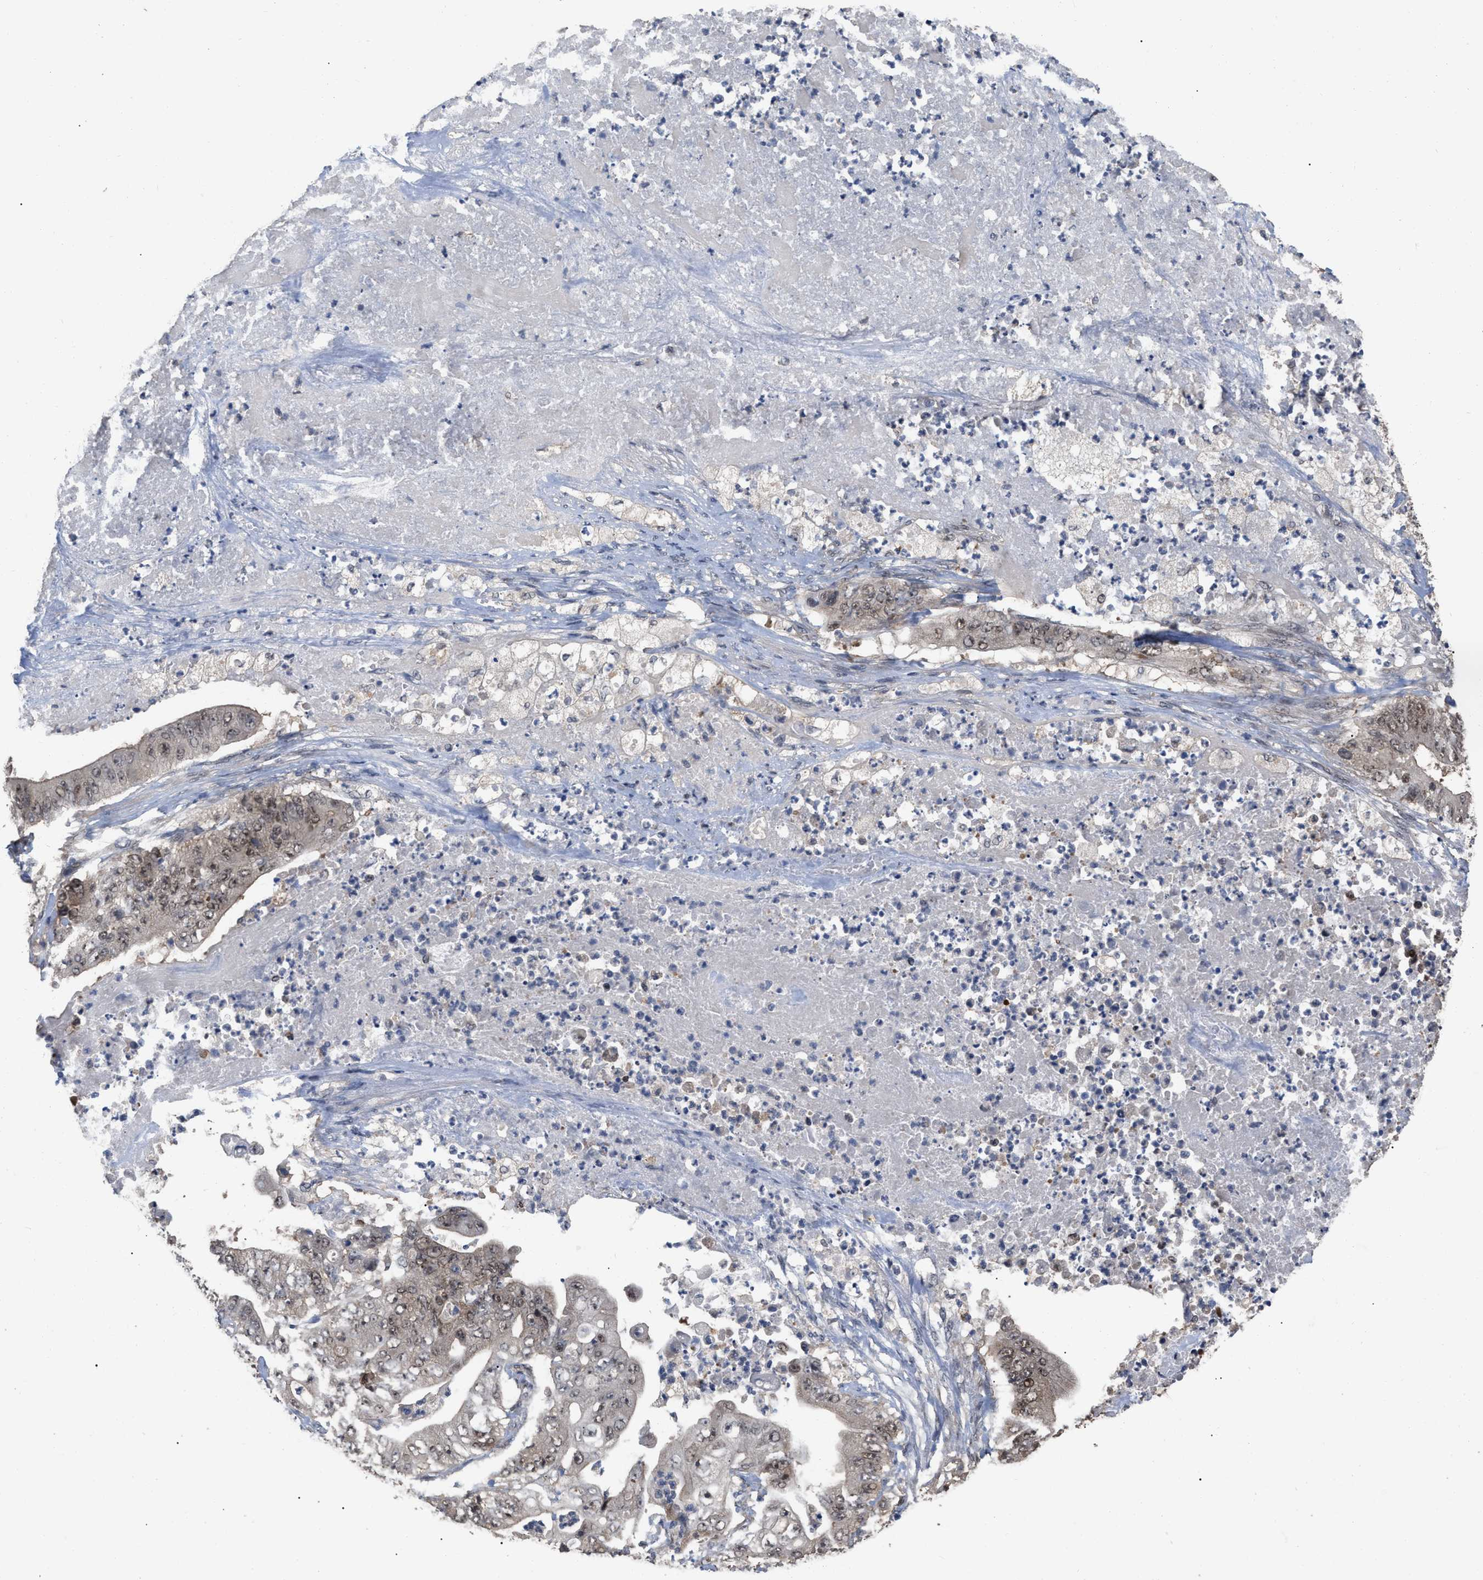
{"staining": {"intensity": "moderate", "quantity": ">75%", "location": "cytoplasmic/membranous,nuclear"}, "tissue": "stomach cancer", "cell_type": "Tumor cells", "image_type": "cancer", "snomed": [{"axis": "morphology", "description": "Adenocarcinoma, NOS"}, {"axis": "topography", "description": "Stomach"}], "caption": "An image of human stomach cancer (adenocarcinoma) stained for a protein reveals moderate cytoplasmic/membranous and nuclear brown staining in tumor cells.", "gene": "JAZF1", "patient": {"sex": "female", "age": 73}}